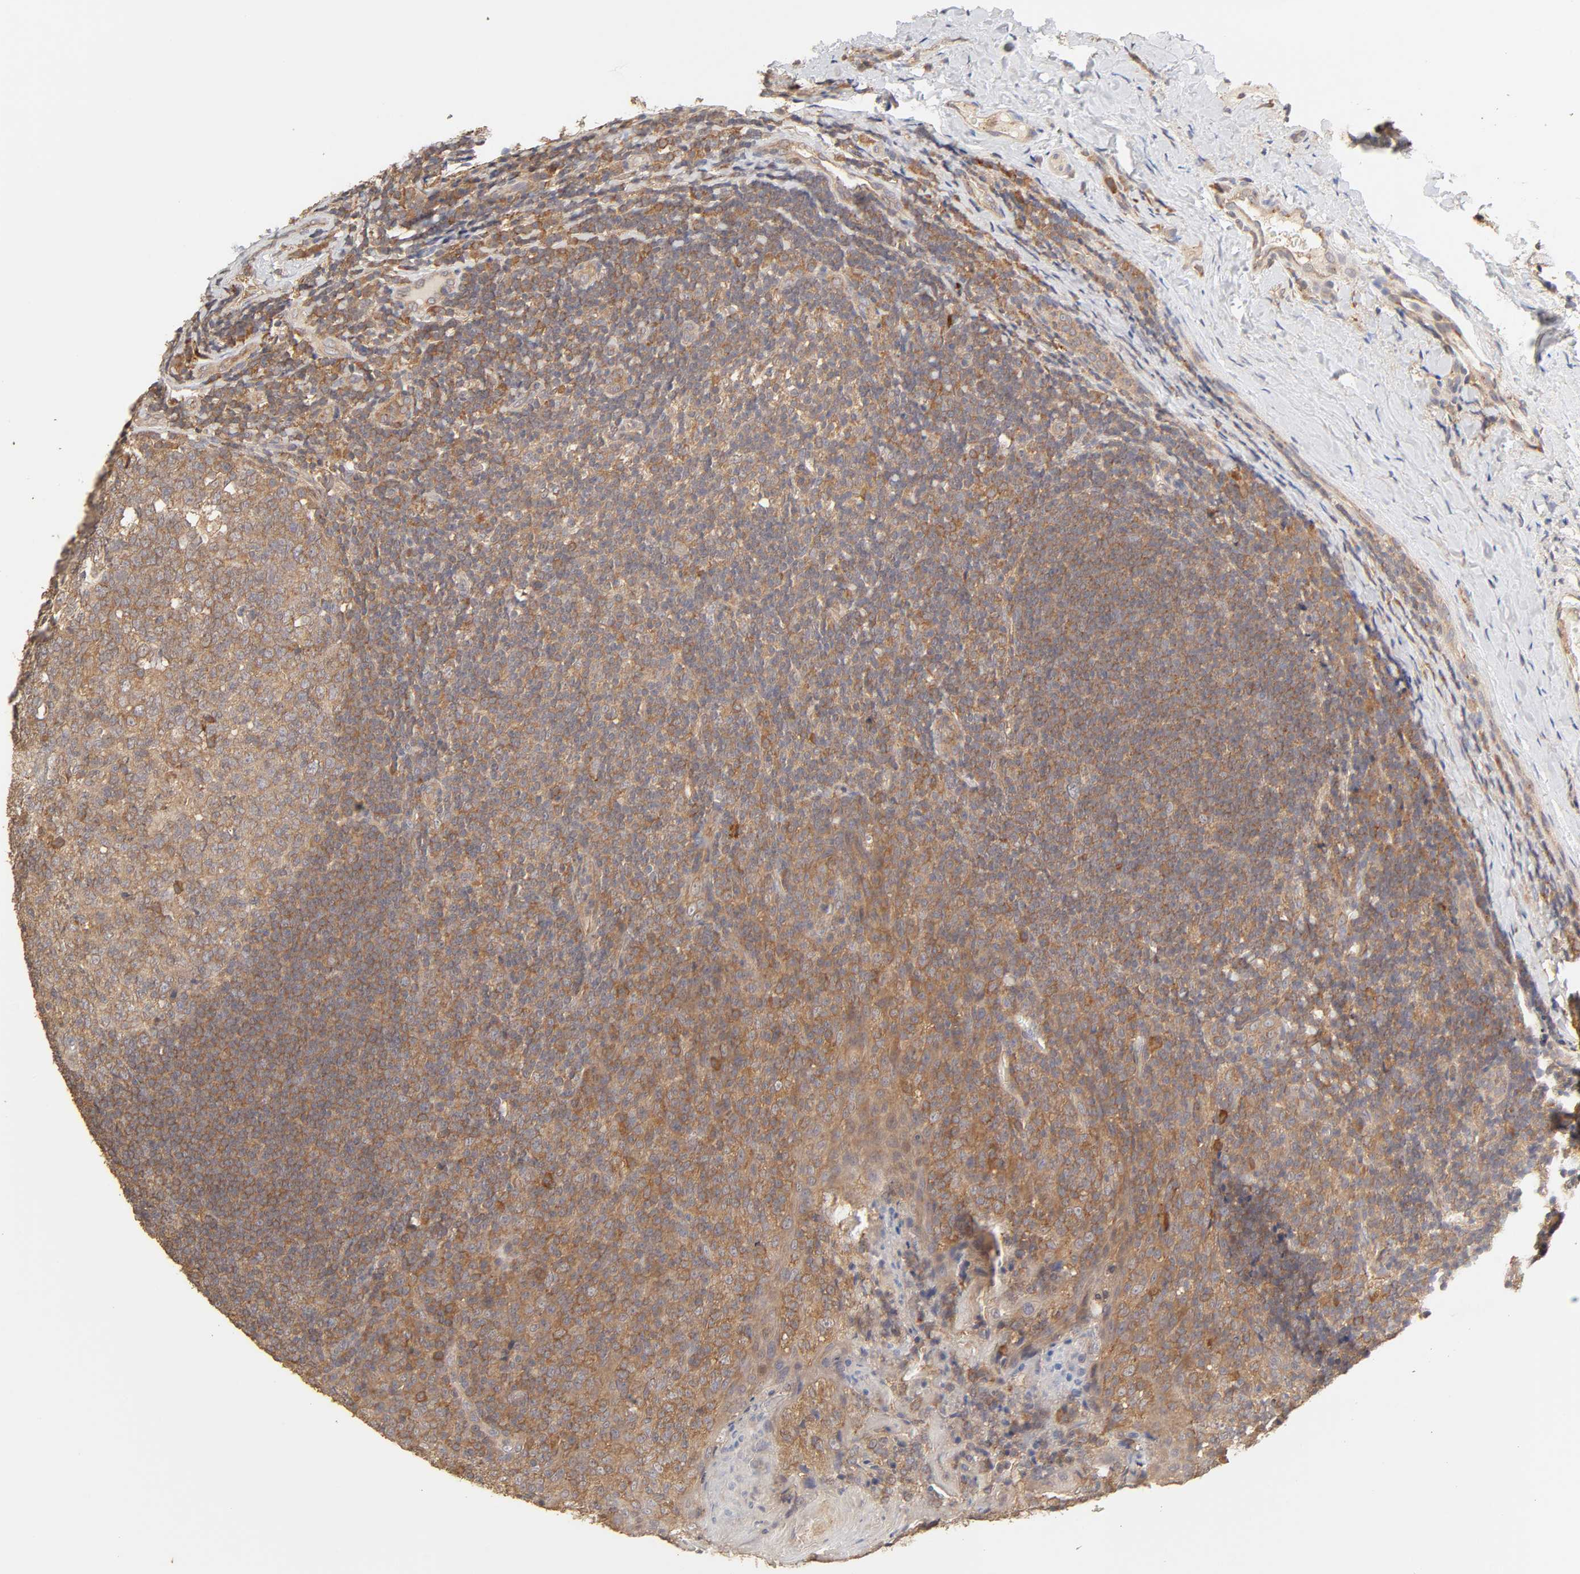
{"staining": {"intensity": "weak", "quantity": ">75%", "location": "cytoplasmic/membranous"}, "tissue": "tonsil", "cell_type": "Germinal center cells", "image_type": "normal", "snomed": [{"axis": "morphology", "description": "Normal tissue, NOS"}, {"axis": "topography", "description": "Tonsil"}], "caption": "A low amount of weak cytoplasmic/membranous staining is seen in about >75% of germinal center cells in benign tonsil. (IHC, brightfield microscopy, high magnification).", "gene": "AP1G2", "patient": {"sex": "male", "age": 31}}